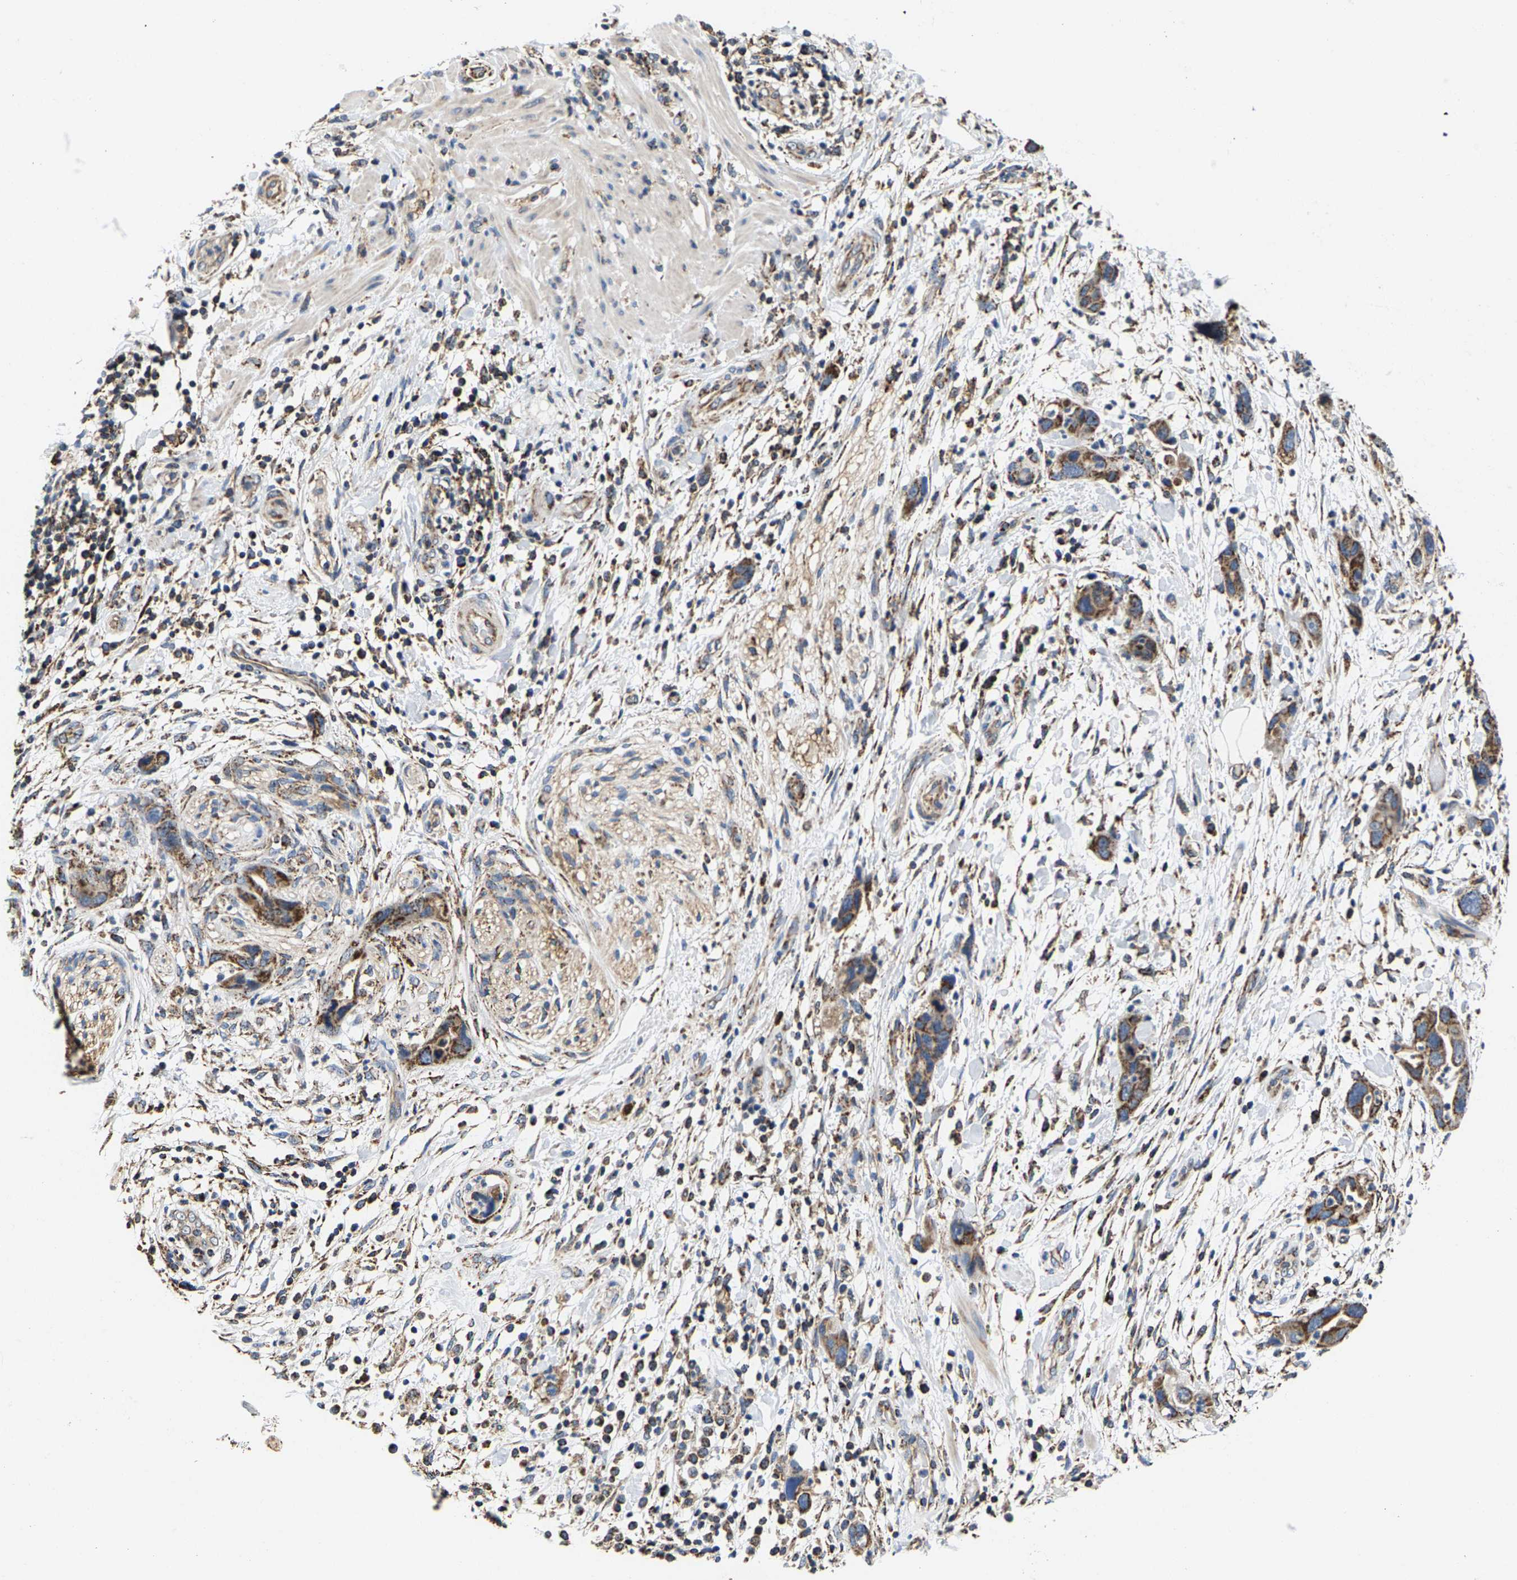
{"staining": {"intensity": "moderate", "quantity": ">75%", "location": "cytoplasmic/membranous"}, "tissue": "pancreatic cancer", "cell_type": "Tumor cells", "image_type": "cancer", "snomed": [{"axis": "morphology", "description": "Adenocarcinoma, NOS"}, {"axis": "topography", "description": "Pancreas"}], "caption": "Brown immunohistochemical staining in pancreatic adenocarcinoma shows moderate cytoplasmic/membranous staining in about >75% of tumor cells.", "gene": "SHMT2", "patient": {"sex": "female", "age": 71}}